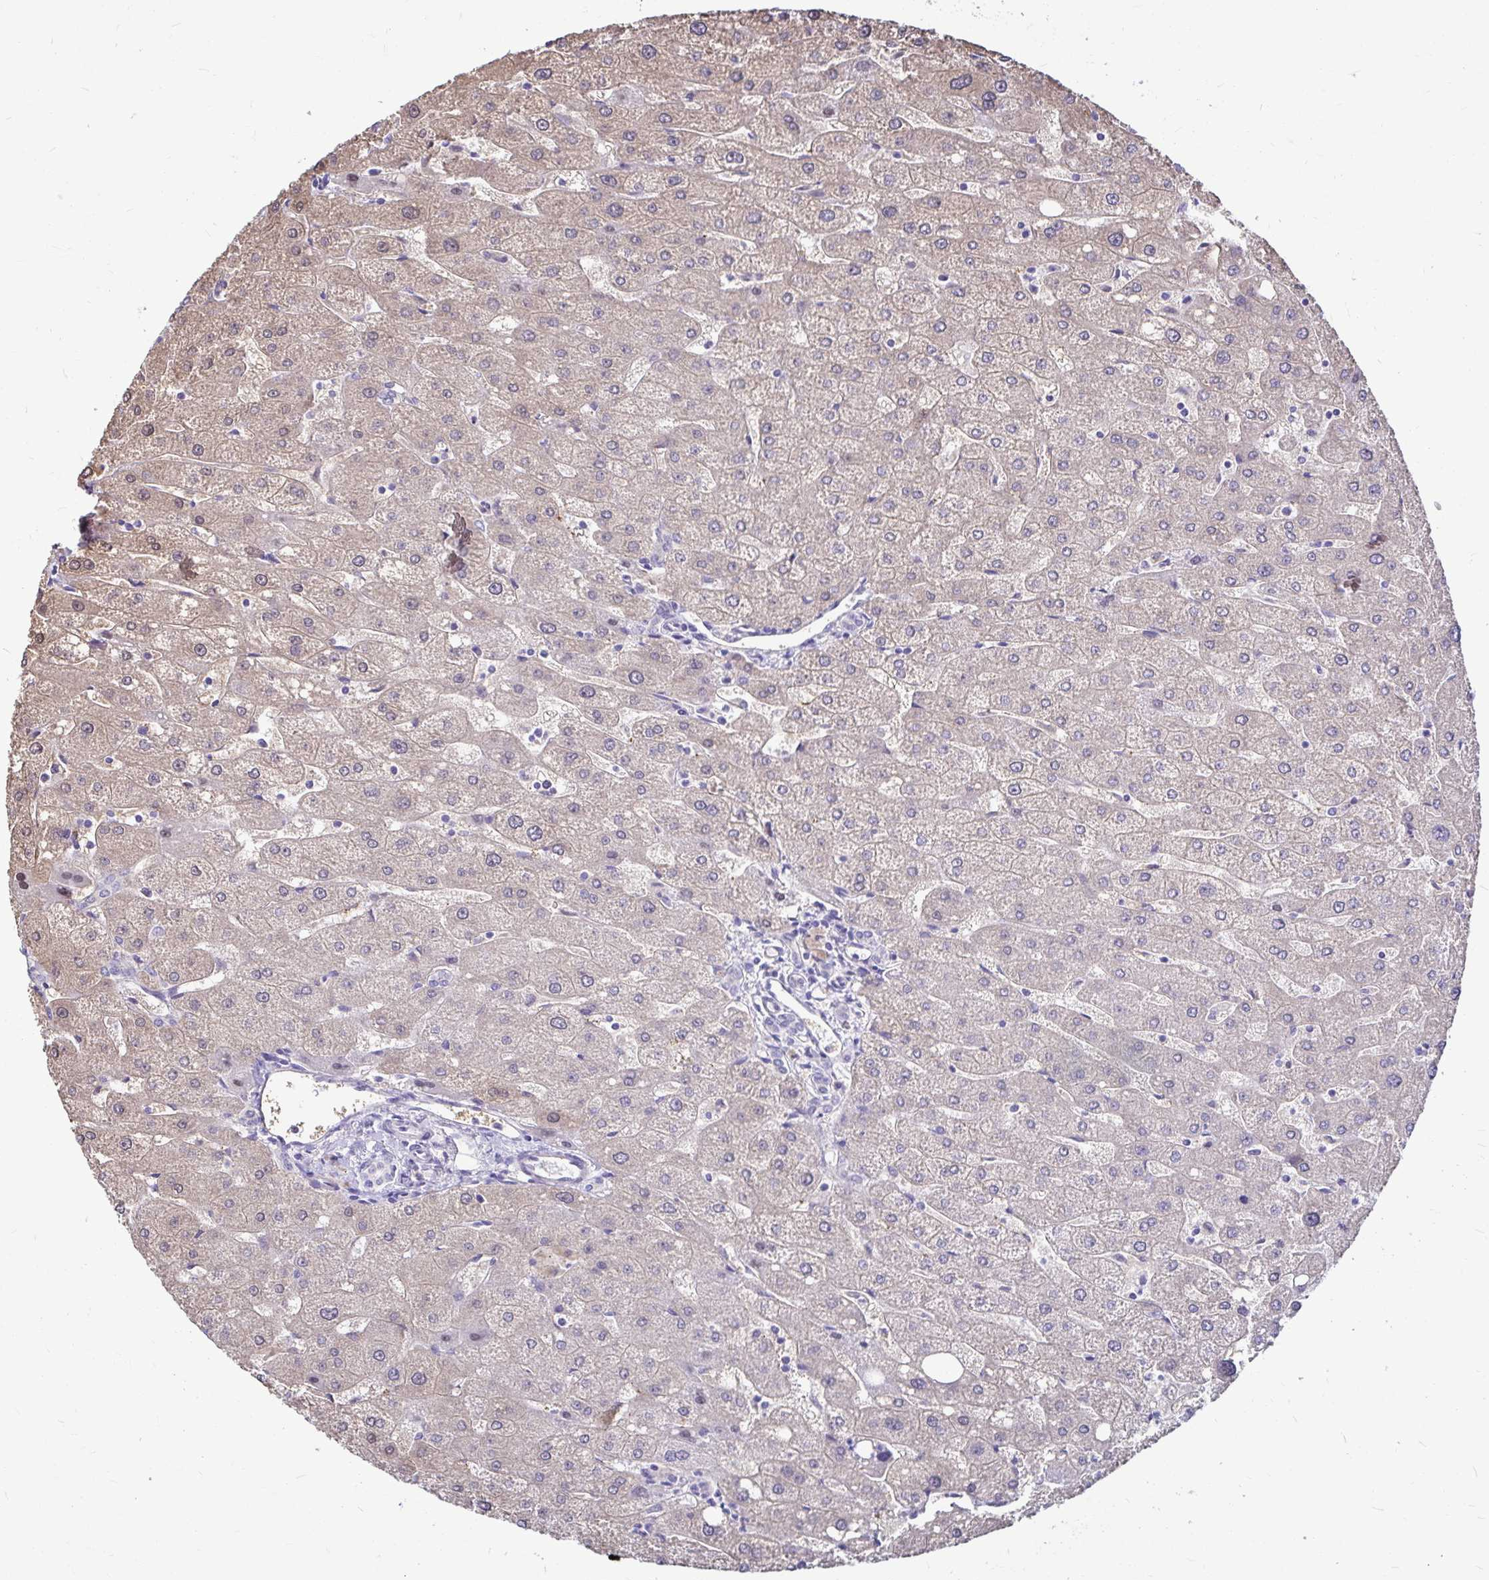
{"staining": {"intensity": "negative", "quantity": "none", "location": "none"}, "tissue": "liver", "cell_type": "Cholangiocytes", "image_type": "normal", "snomed": [{"axis": "morphology", "description": "Normal tissue, NOS"}, {"axis": "topography", "description": "Liver"}], "caption": "Micrograph shows no protein staining in cholangiocytes of unremarkable liver. The staining was performed using DAB to visualize the protein expression in brown, while the nuclei were stained in blue with hematoxylin (Magnification: 20x).", "gene": "IDH1", "patient": {"sex": "male", "age": 67}}